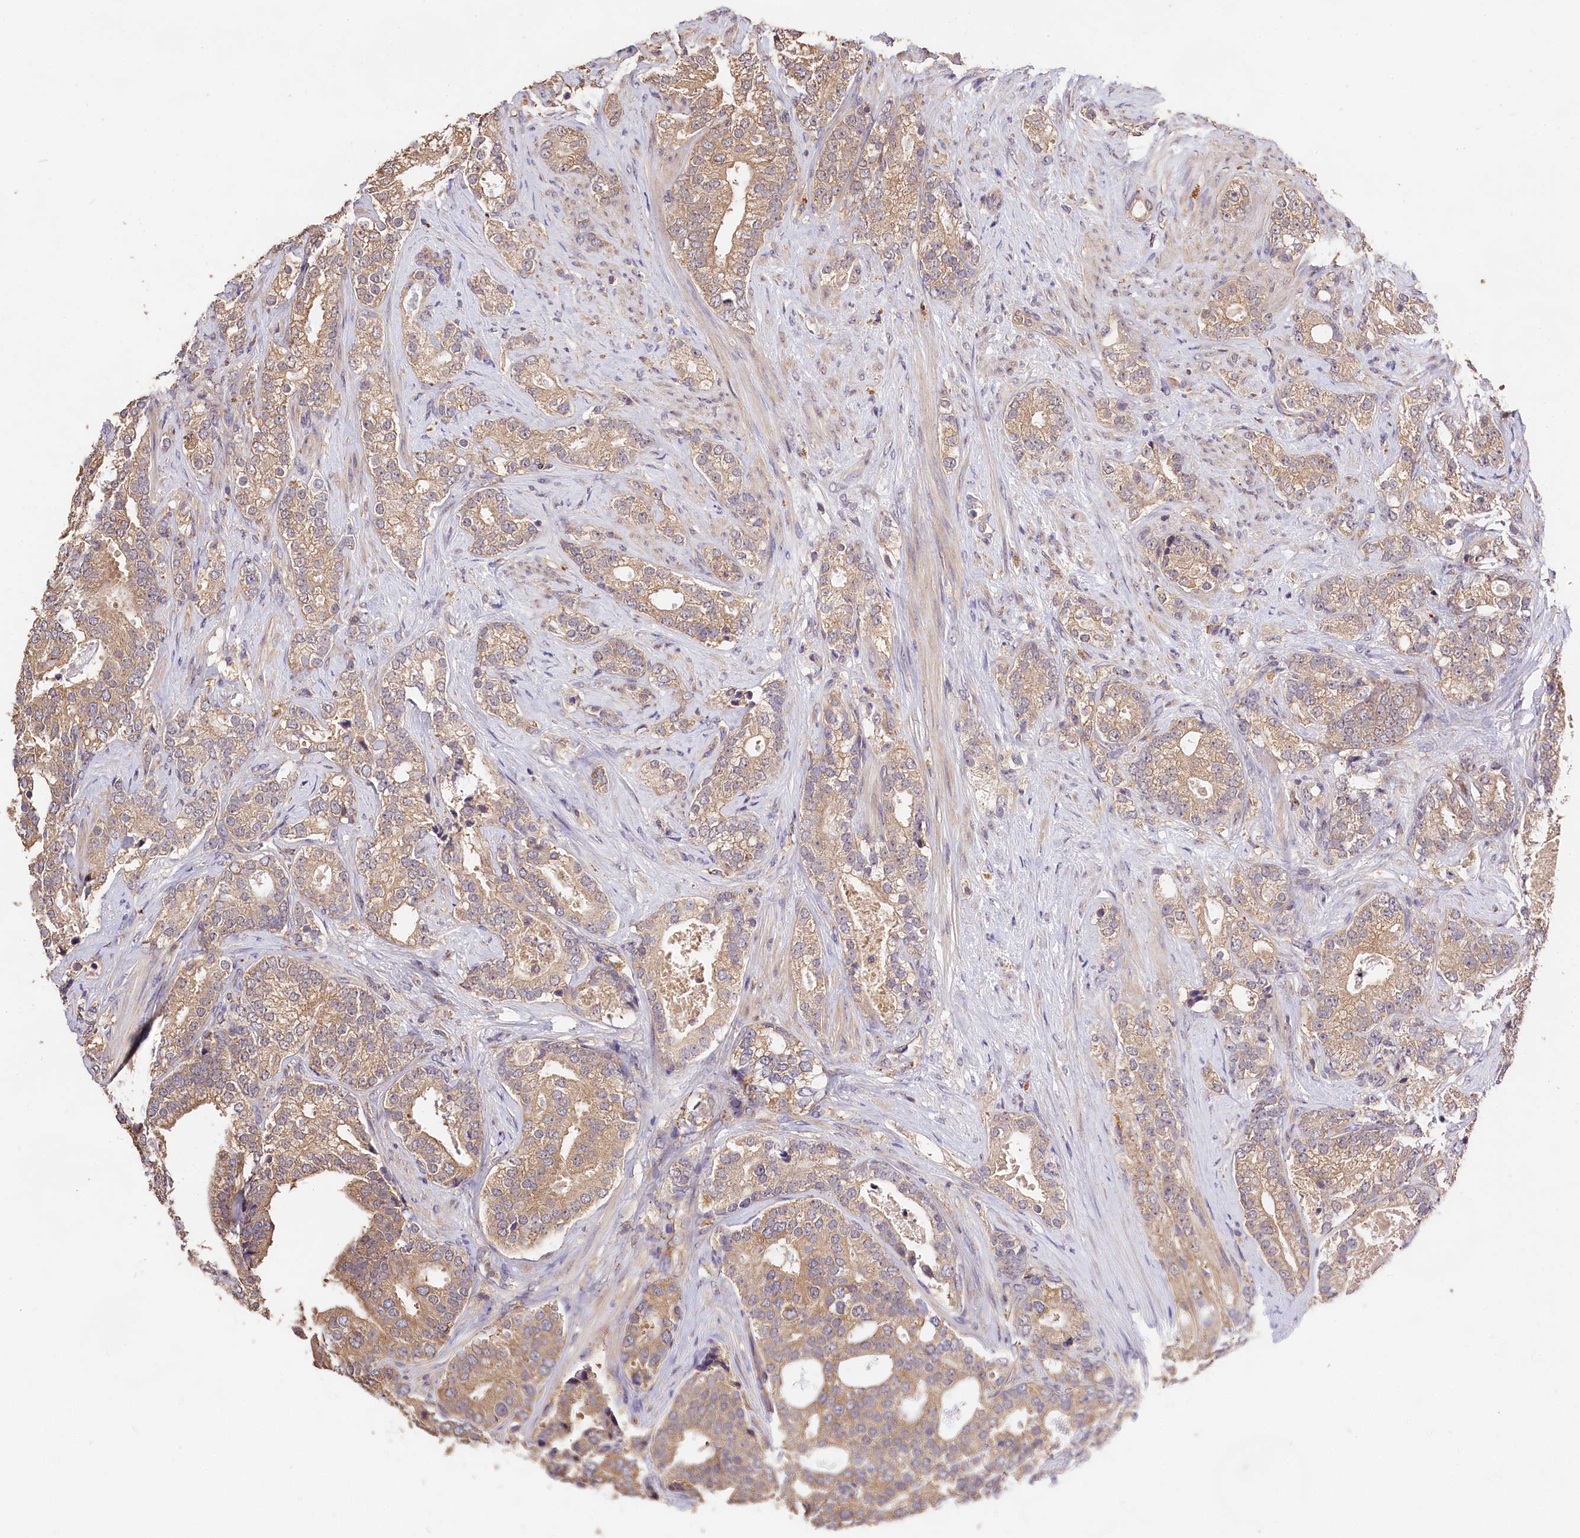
{"staining": {"intensity": "moderate", "quantity": ">75%", "location": "cytoplasmic/membranous"}, "tissue": "prostate cancer", "cell_type": "Tumor cells", "image_type": "cancer", "snomed": [{"axis": "morphology", "description": "Adenocarcinoma, High grade"}, {"axis": "topography", "description": "Prostate and seminal vesicle, NOS"}], "caption": "Protein expression analysis of prostate high-grade adenocarcinoma displays moderate cytoplasmic/membranous positivity in approximately >75% of tumor cells.", "gene": "OAS3", "patient": {"sex": "male", "age": 67}}